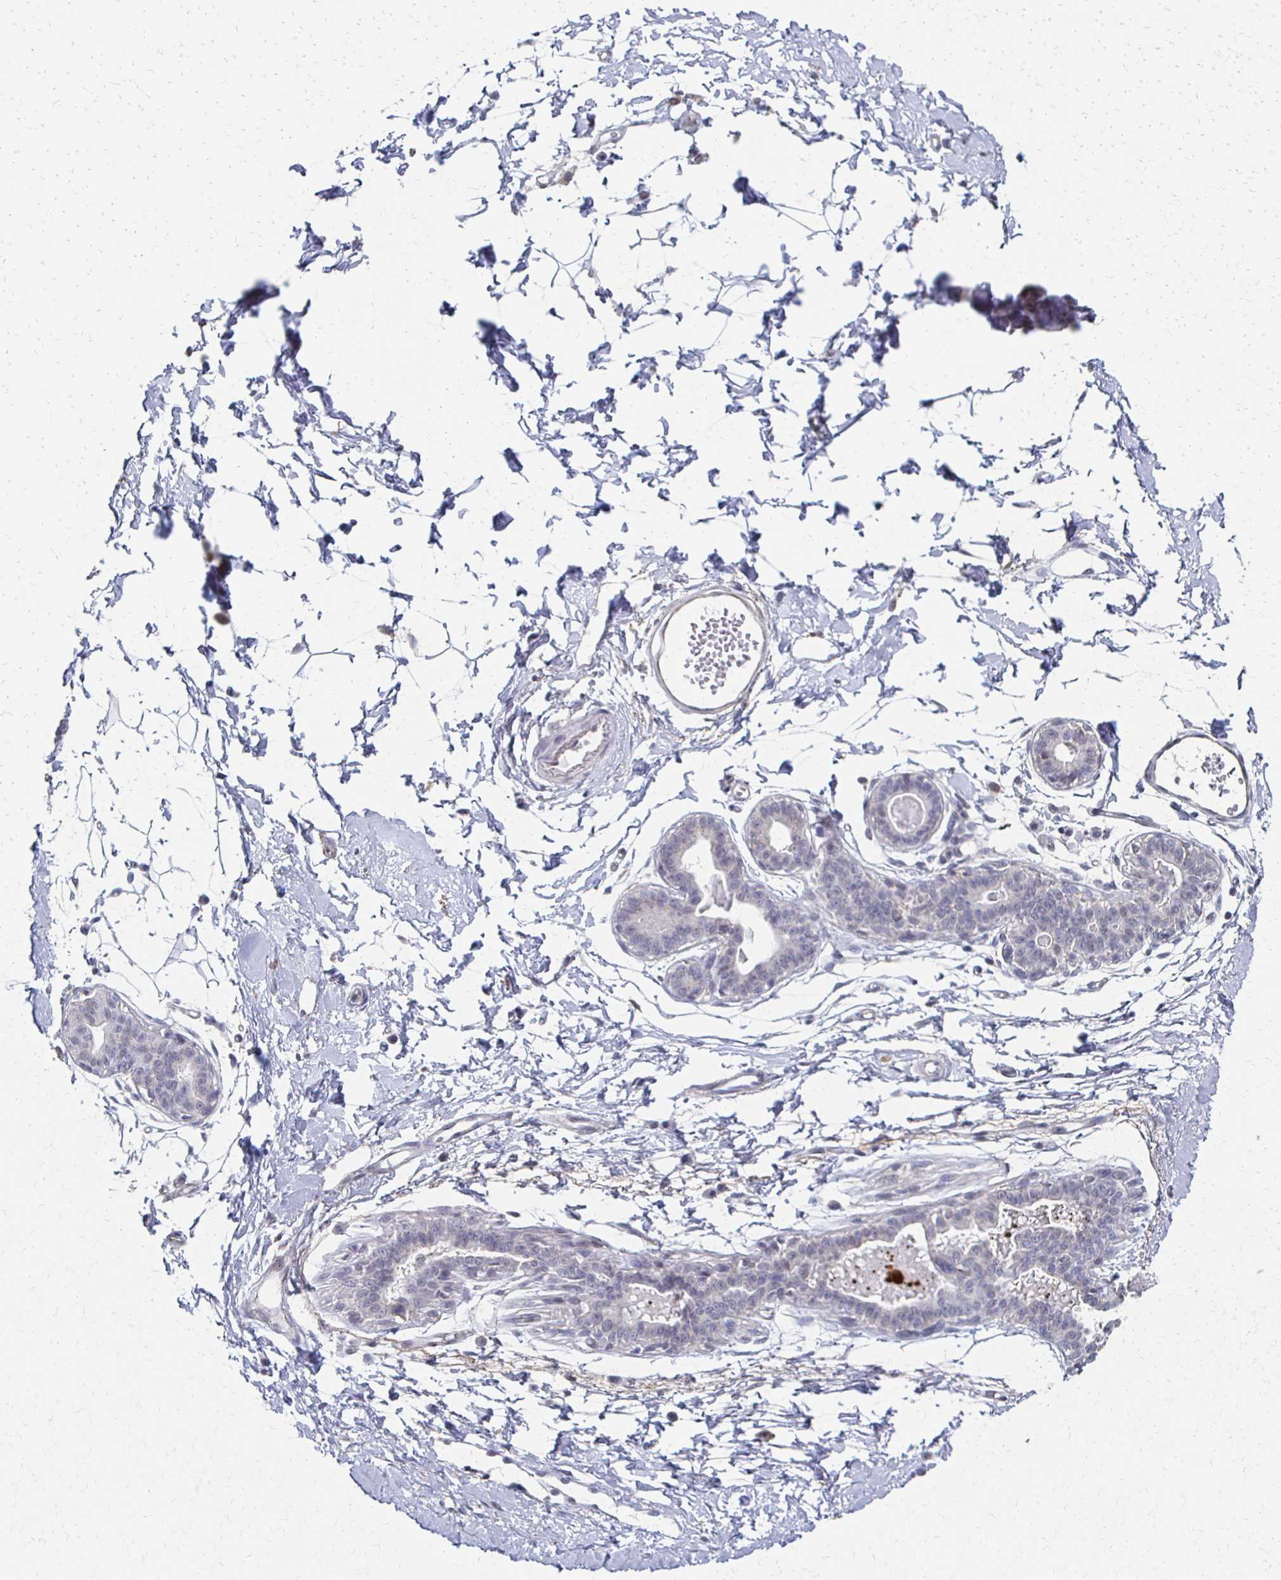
{"staining": {"intensity": "negative", "quantity": "none", "location": "none"}, "tissue": "breast", "cell_type": "Adipocytes", "image_type": "normal", "snomed": [{"axis": "morphology", "description": "Normal tissue, NOS"}, {"axis": "topography", "description": "Breast"}], "caption": "IHC of normal human breast displays no staining in adipocytes.", "gene": "DAB1", "patient": {"sex": "female", "age": 45}}